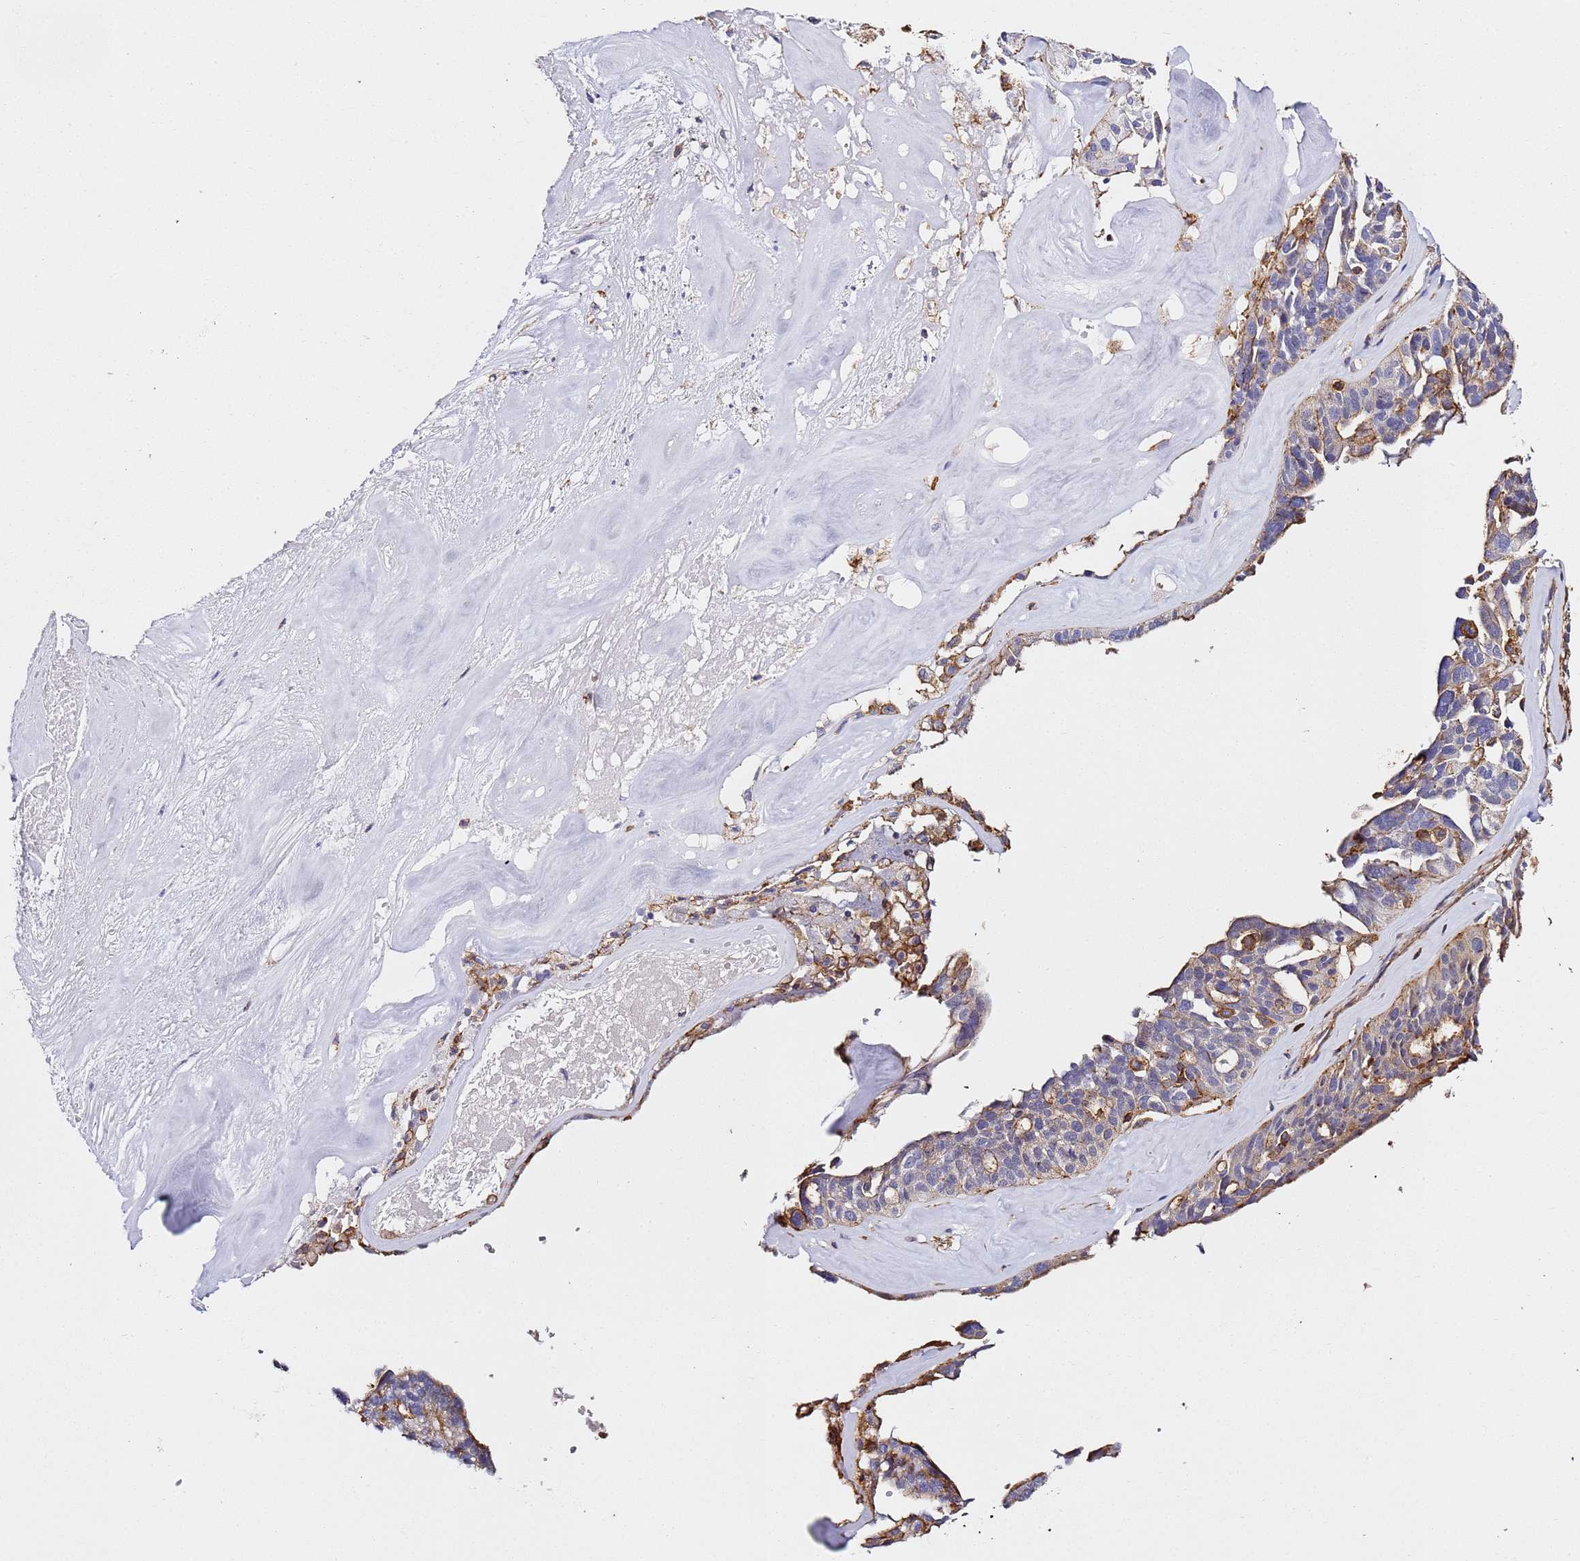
{"staining": {"intensity": "moderate", "quantity": "<25%", "location": "cytoplasmic/membranous"}, "tissue": "ovarian cancer", "cell_type": "Tumor cells", "image_type": "cancer", "snomed": [{"axis": "morphology", "description": "Cystadenocarcinoma, serous, NOS"}, {"axis": "topography", "description": "Ovary"}], "caption": "Immunohistochemistry (DAB) staining of human ovarian cancer exhibits moderate cytoplasmic/membranous protein staining in about <25% of tumor cells.", "gene": "ZNF671", "patient": {"sex": "female", "age": 59}}